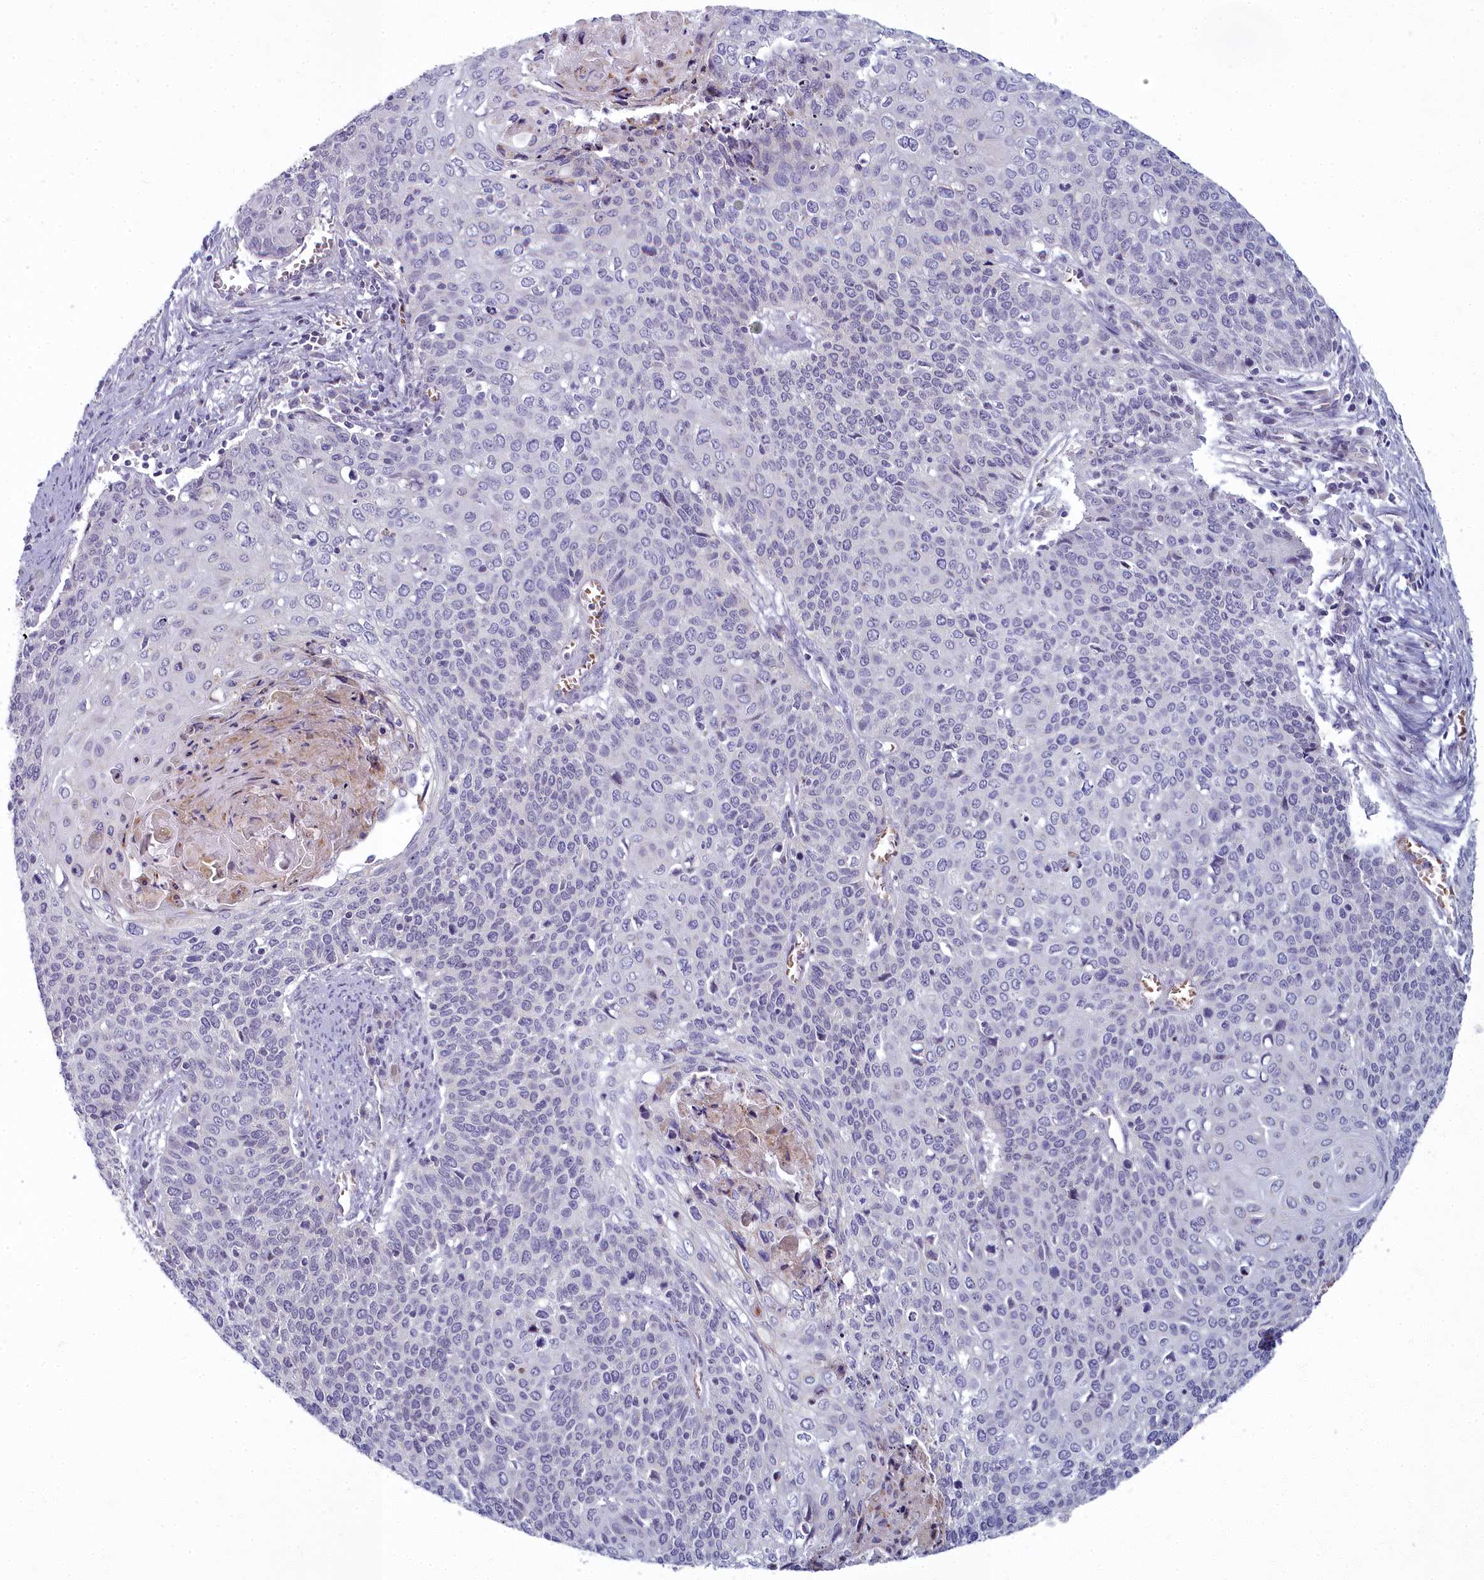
{"staining": {"intensity": "negative", "quantity": "none", "location": "none"}, "tissue": "cervical cancer", "cell_type": "Tumor cells", "image_type": "cancer", "snomed": [{"axis": "morphology", "description": "Squamous cell carcinoma, NOS"}, {"axis": "topography", "description": "Cervix"}], "caption": "Tumor cells are negative for protein expression in human squamous cell carcinoma (cervical). (Brightfield microscopy of DAB immunohistochemistry (IHC) at high magnification).", "gene": "ARL15", "patient": {"sex": "female", "age": 39}}